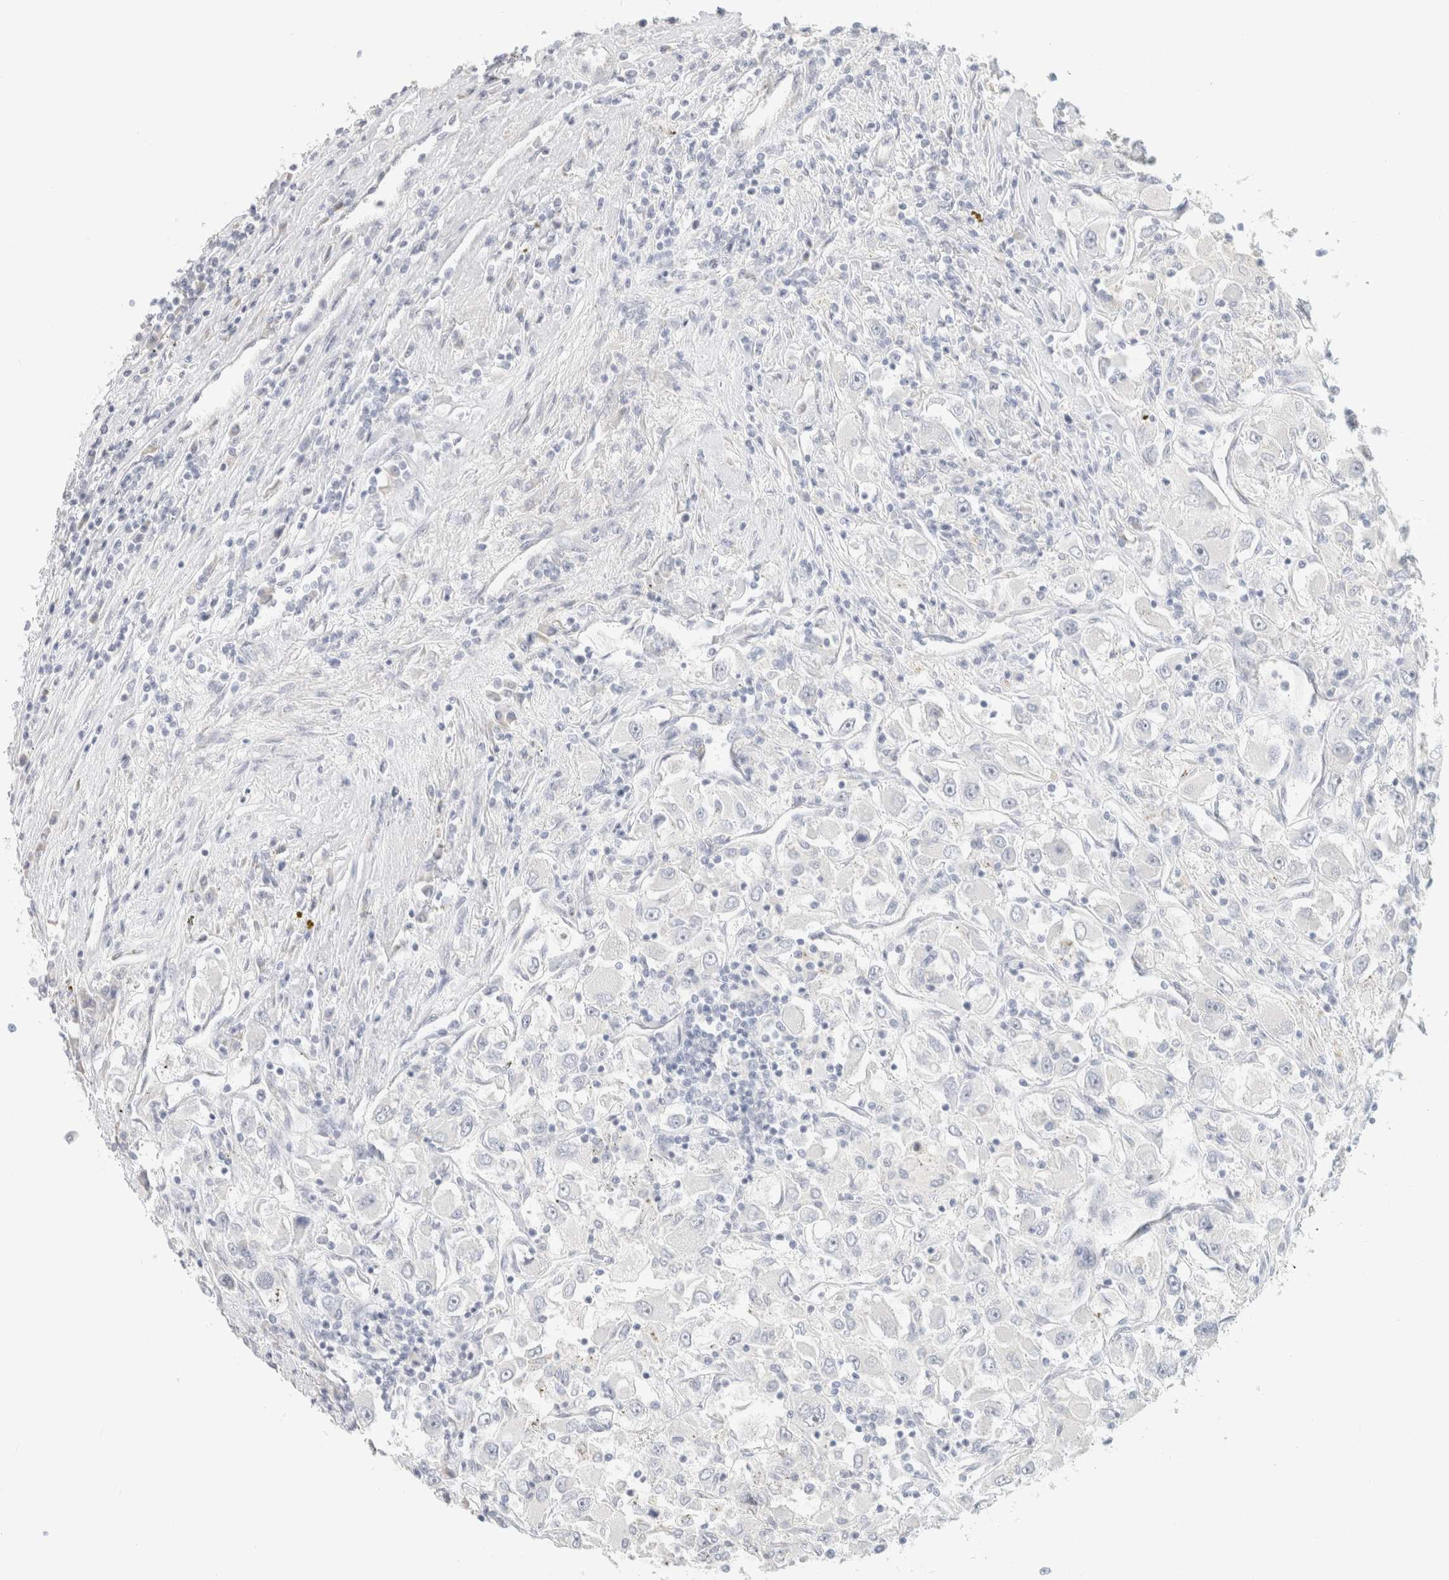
{"staining": {"intensity": "negative", "quantity": "none", "location": "none"}, "tissue": "renal cancer", "cell_type": "Tumor cells", "image_type": "cancer", "snomed": [{"axis": "morphology", "description": "Adenocarcinoma, NOS"}, {"axis": "topography", "description": "Kidney"}], "caption": "IHC of human renal cancer exhibits no staining in tumor cells.", "gene": "NEFM", "patient": {"sex": "female", "age": 52}}